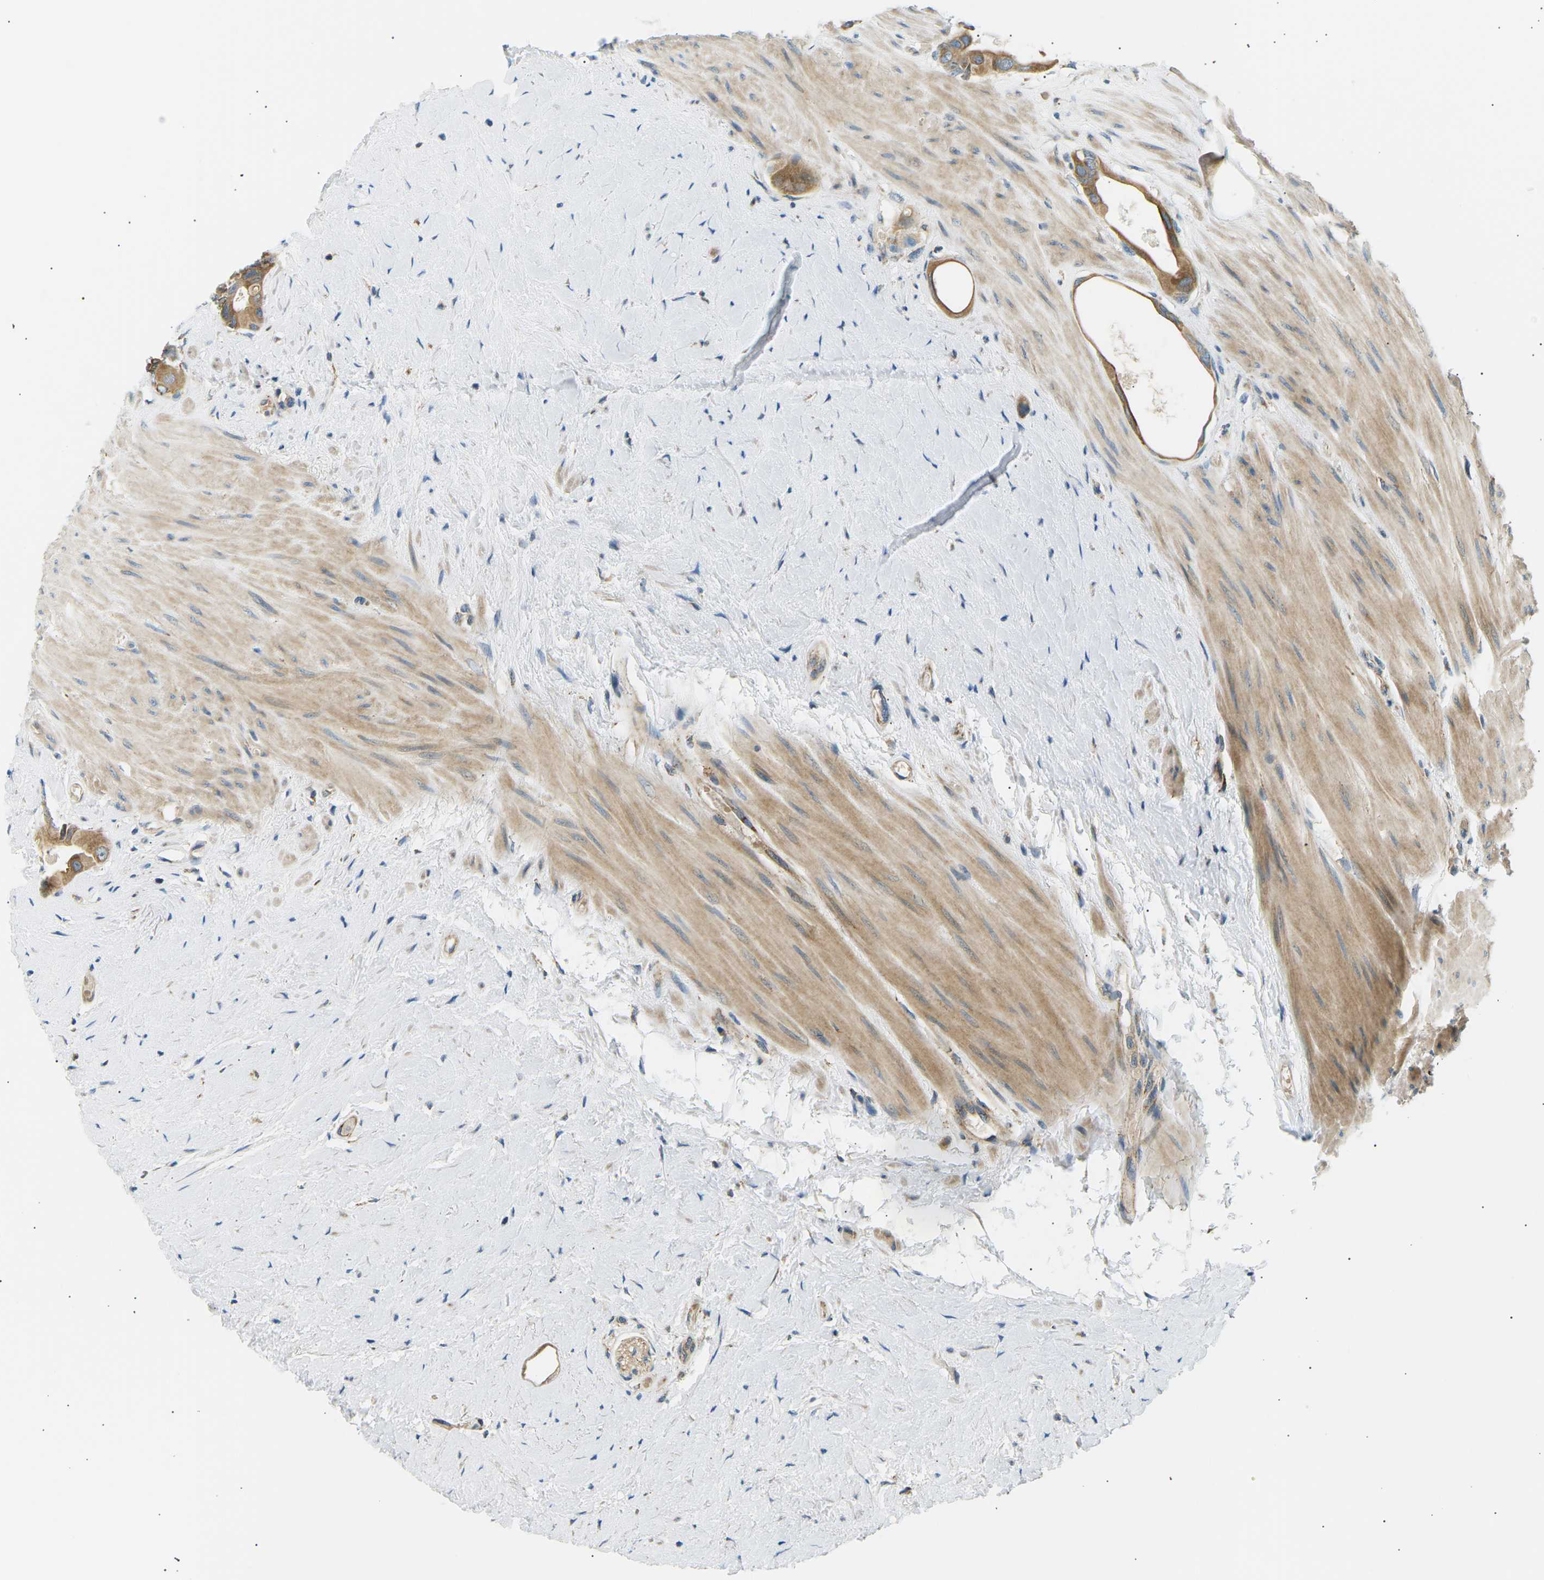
{"staining": {"intensity": "moderate", "quantity": ">75%", "location": "cytoplasmic/membranous"}, "tissue": "colorectal cancer", "cell_type": "Tumor cells", "image_type": "cancer", "snomed": [{"axis": "morphology", "description": "Adenocarcinoma, NOS"}, {"axis": "topography", "description": "Rectum"}], "caption": "High-magnification brightfield microscopy of adenocarcinoma (colorectal) stained with DAB (3,3'-diaminobenzidine) (brown) and counterstained with hematoxylin (blue). tumor cells exhibit moderate cytoplasmic/membranous staining is seen in about>75% of cells.", "gene": "TBC1D8", "patient": {"sex": "male", "age": 51}}